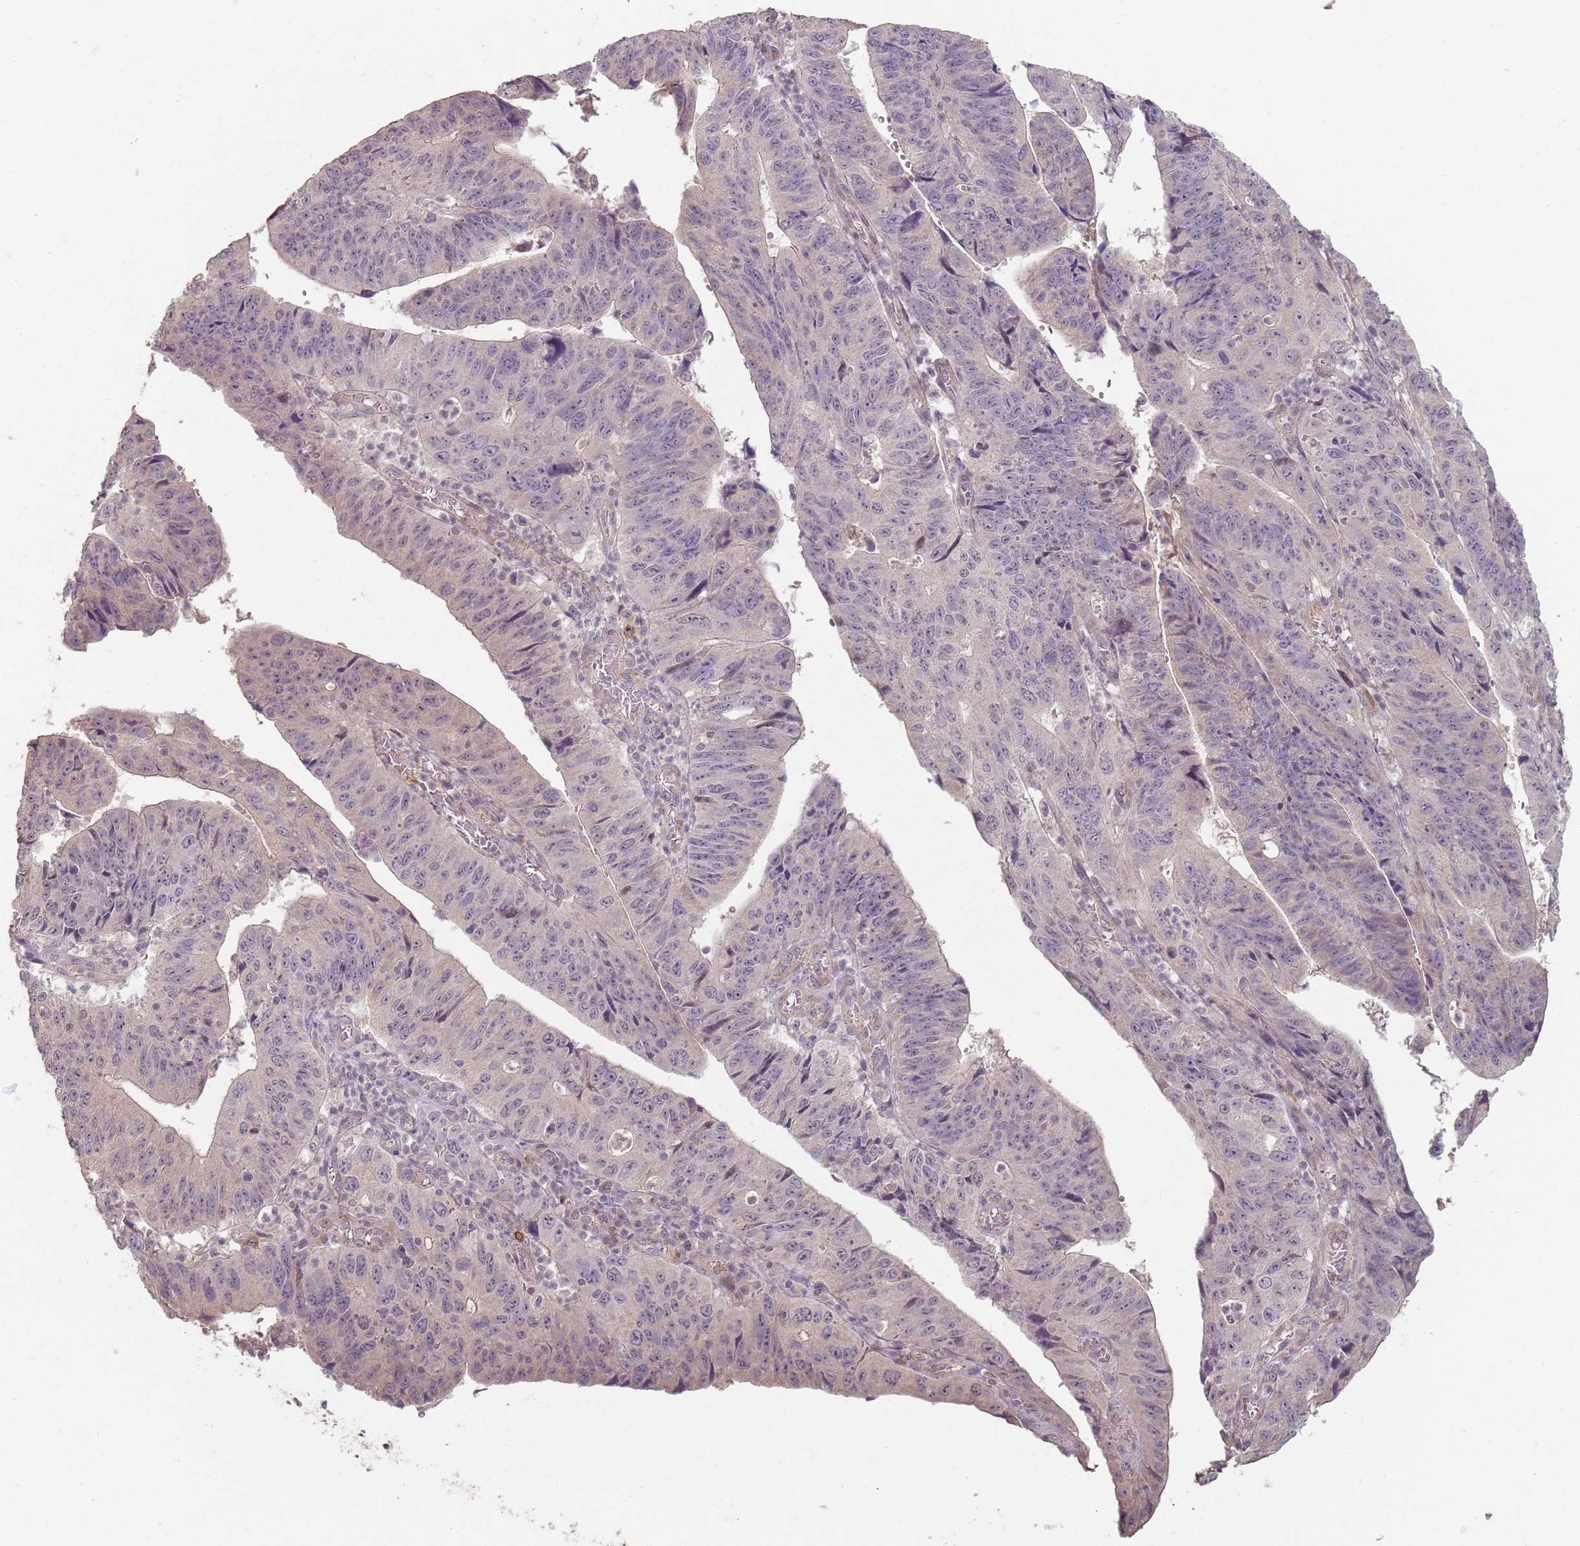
{"staining": {"intensity": "negative", "quantity": "none", "location": "none"}, "tissue": "stomach cancer", "cell_type": "Tumor cells", "image_type": "cancer", "snomed": [{"axis": "morphology", "description": "Adenocarcinoma, NOS"}, {"axis": "topography", "description": "Stomach"}], "caption": "A micrograph of stomach cancer (adenocarcinoma) stained for a protein displays no brown staining in tumor cells. (DAB (3,3'-diaminobenzidine) immunohistochemistry visualized using brightfield microscopy, high magnification).", "gene": "CCDC168", "patient": {"sex": "male", "age": 59}}